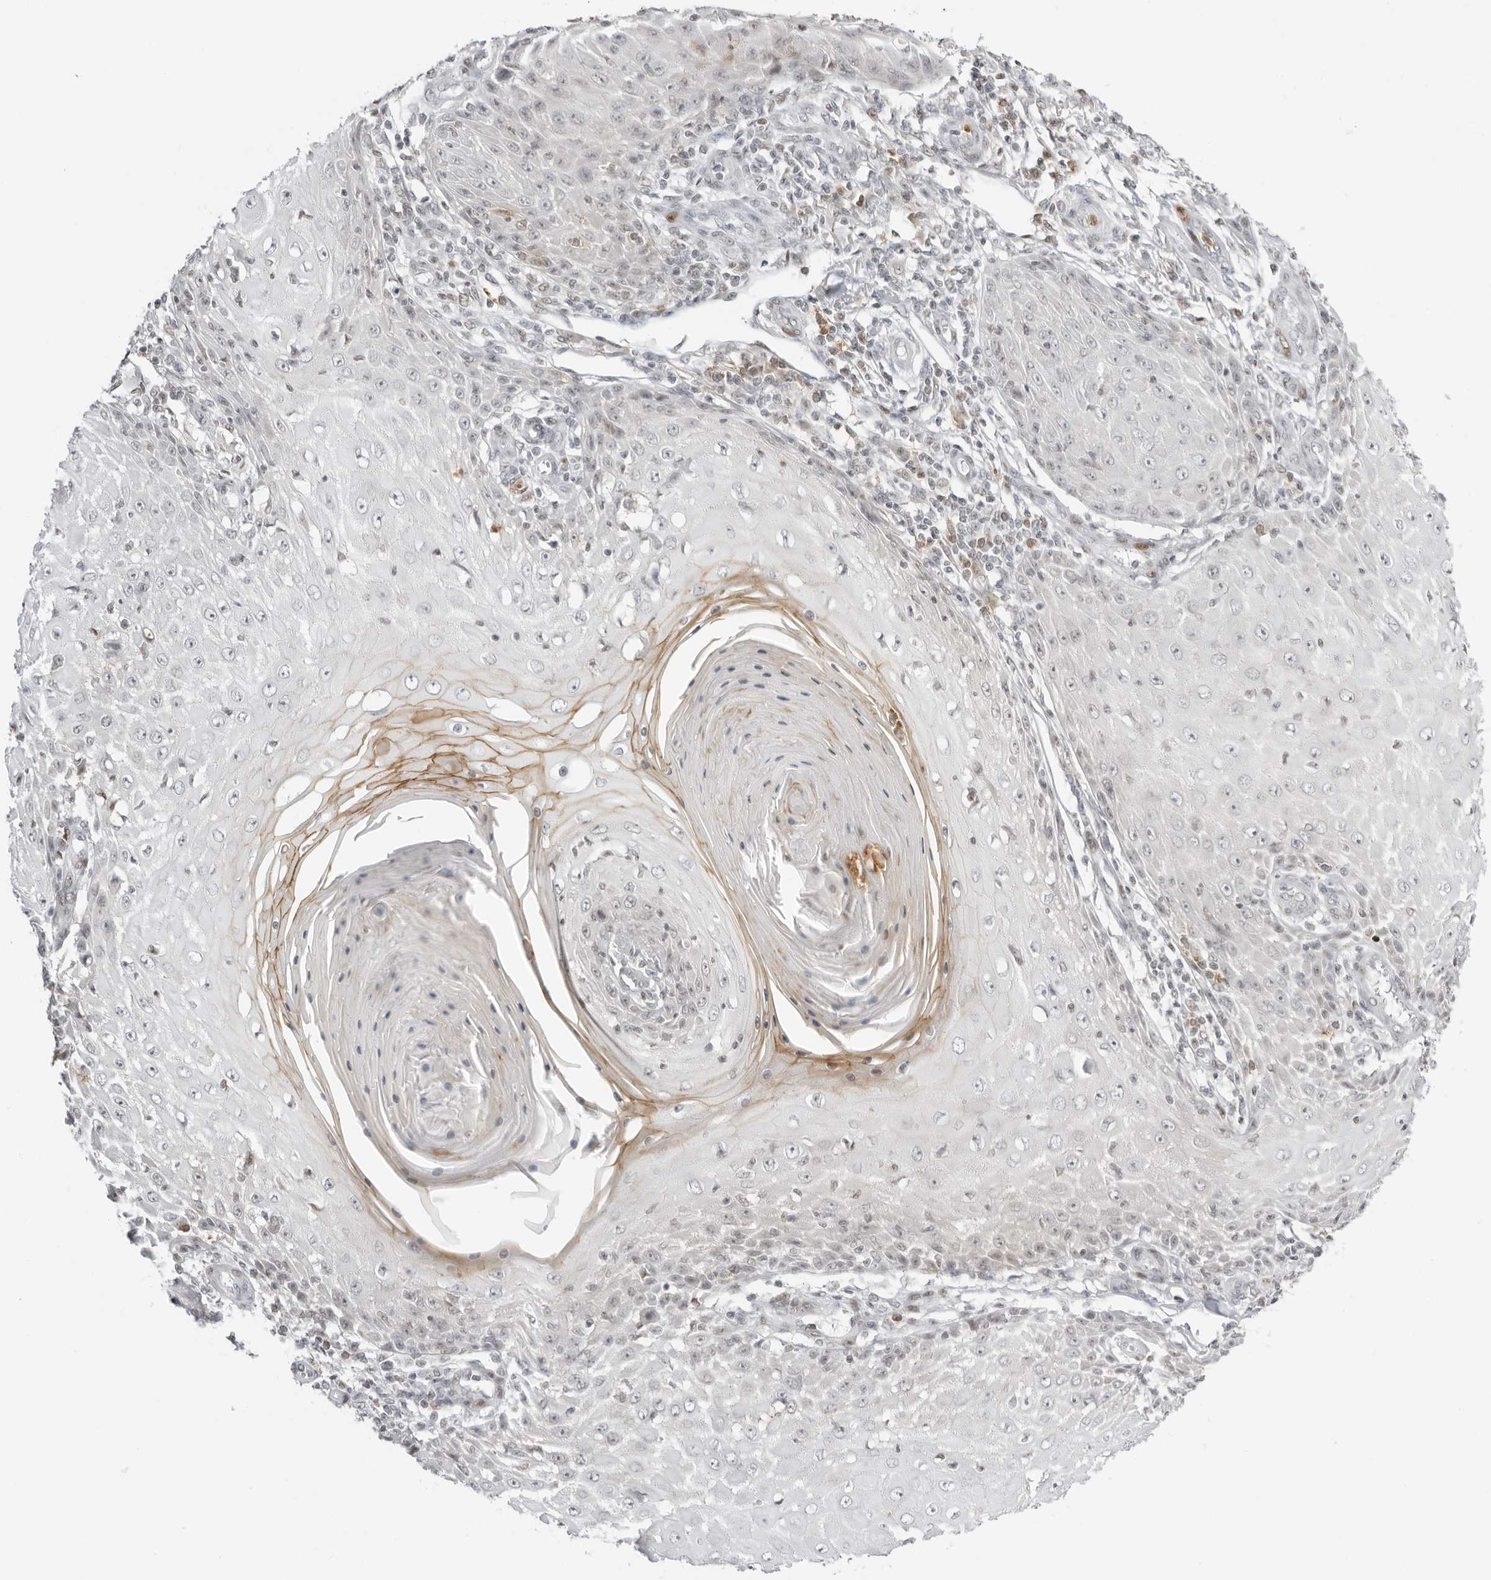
{"staining": {"intensity": "negative", "quantity": "none", "location": "none"}, "tissue": "skin cancer", "cell_type": "Tumor cells", "image_type": "cancer", "snomed": [{"axis": "morphology", "description": "Squamous cell carcinoma, NOS"}, {"axis": "topography", "description": "Skin"}], "caption": "DAB immunohistochemical staining of human skin squamous cell carcinoma demonstrates no significant expression in tumor cells. (Immunohistochemistry, brightfield microscopy, high magnification).", "gene": "RNF146", "patient": {"sex": "female", "age": 73}}